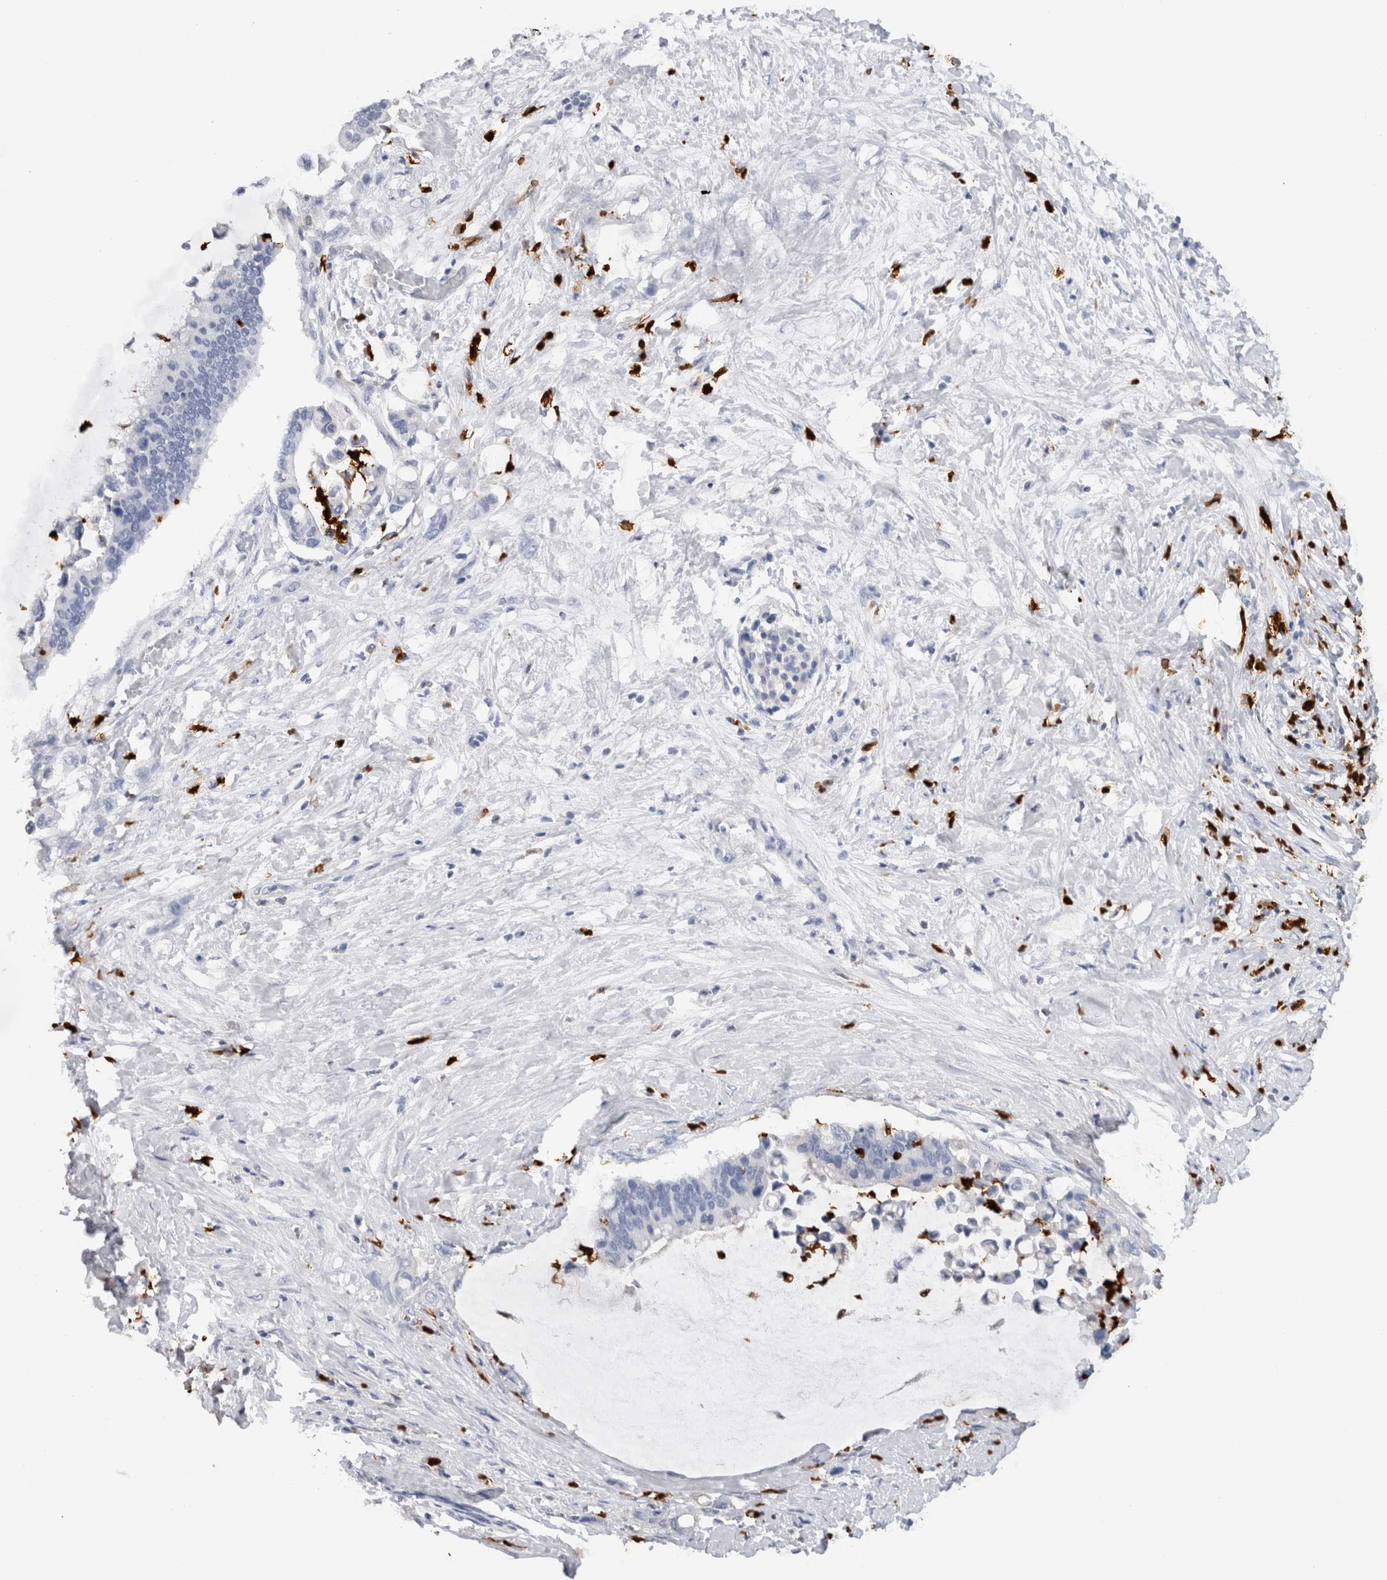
{"staining": {"intensity": "negative", "quantity": "none", "location": "none"}, "tissue": "pancreatic cancer", "cell_type": "Tumor cells", "image_type": "cancer", "snomed": [{"axis": "morphology", "description": "Adenocarcinoma, NOS"}, {"axis": "topography", "description": "Pancreas"}], "caption": "A high-resolution micrograph shows immunohistochemistry (IHC) staining of pancreatic cancer (adenocarcinoma), which displays no significant staining in tumor cells.", "gene": "S100A8", "patient": {"sex": "male", "age": 41}}